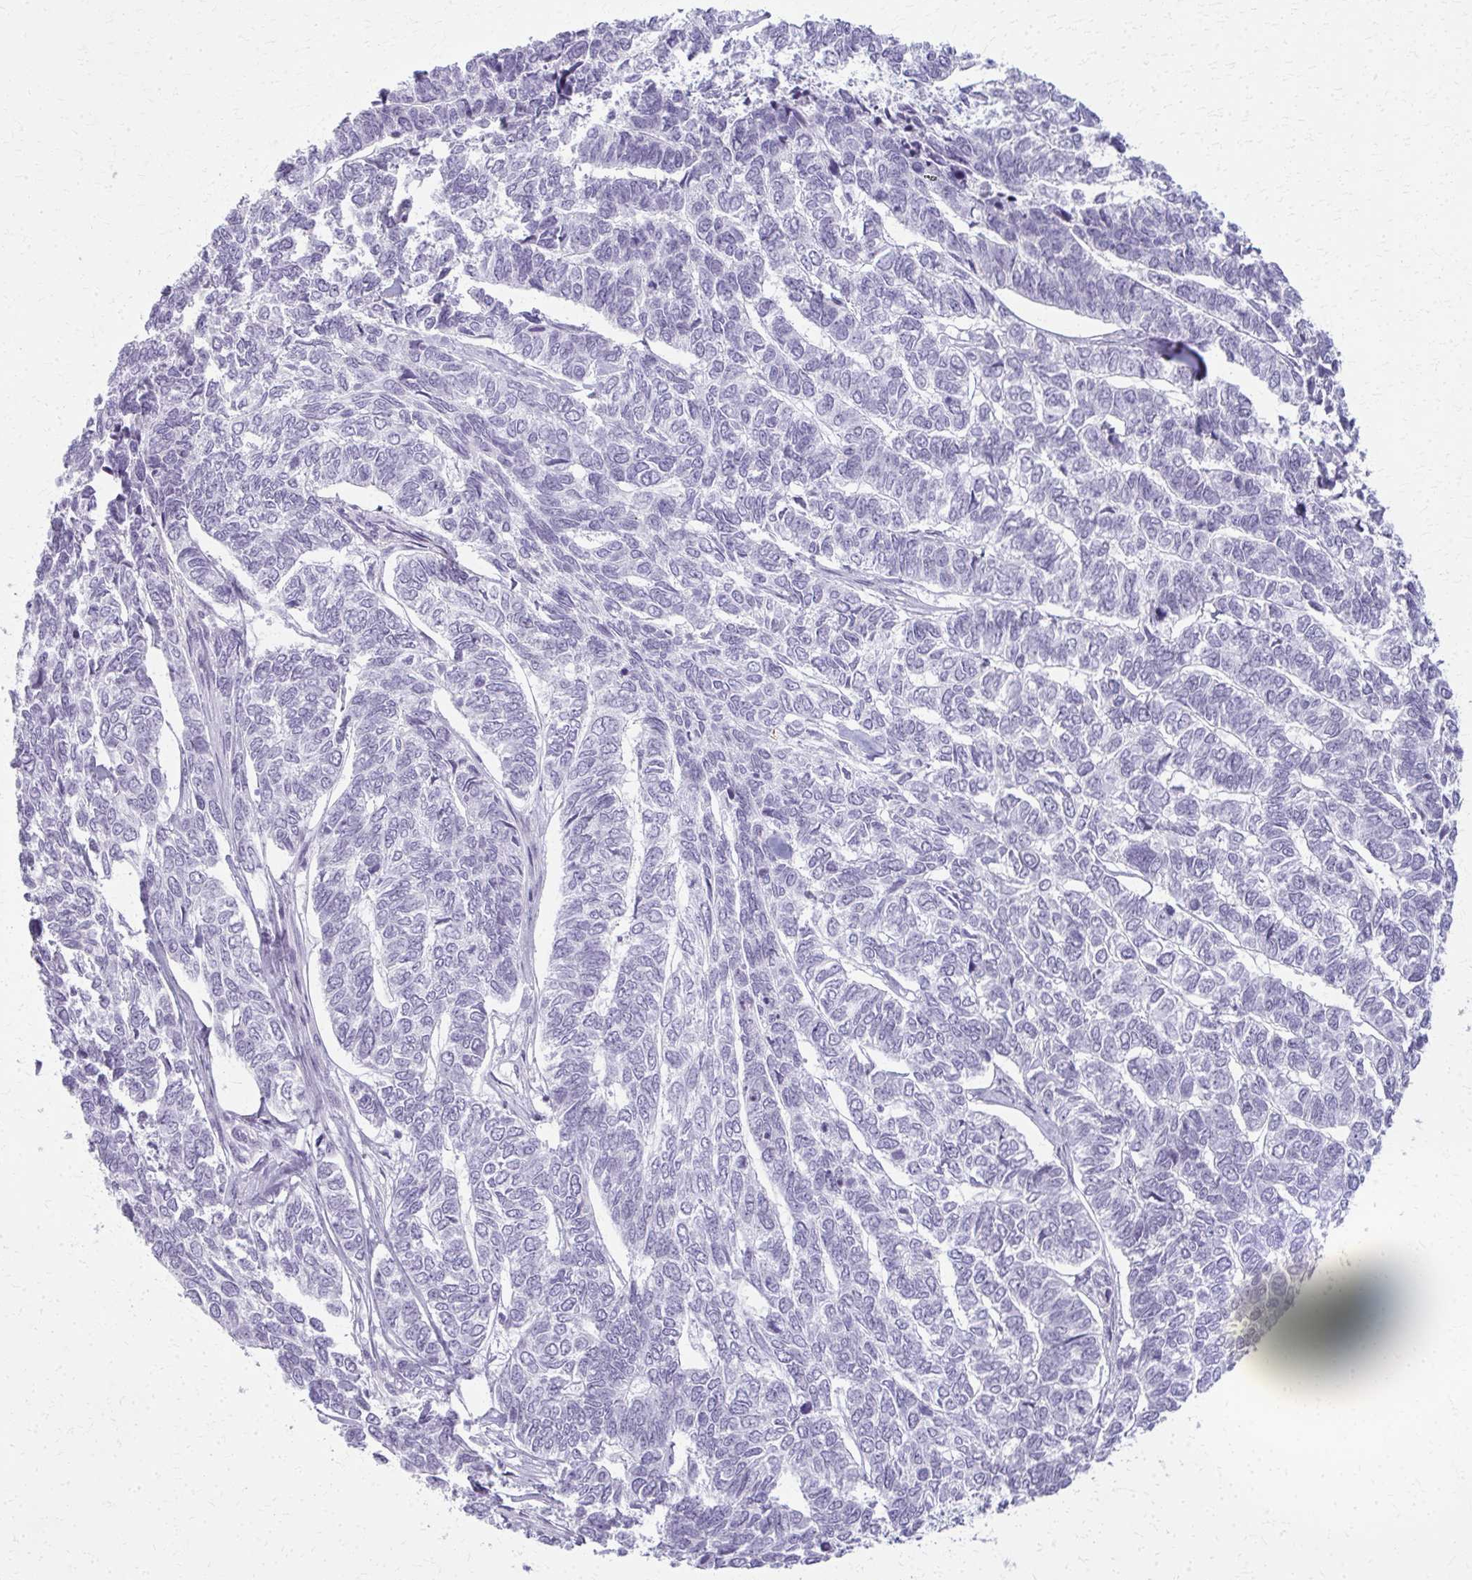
{"staining": {"intensity": "negative", "quantity": "none", "location": "none"}, "tissue": "skin cancer", "cell_type": "Tumor cells", "image_type": "cancer", "snomed": [{"axis": "morphology", "description": "Basal cell carcinoma"}, {"axis": "topography", "description": "Skin"}], "caption": "Tumor cells are negative for protein expression in human skin basal cell carcinoma.", "gene": "CA3", "patient": {"sex": "female", "age": 65}}